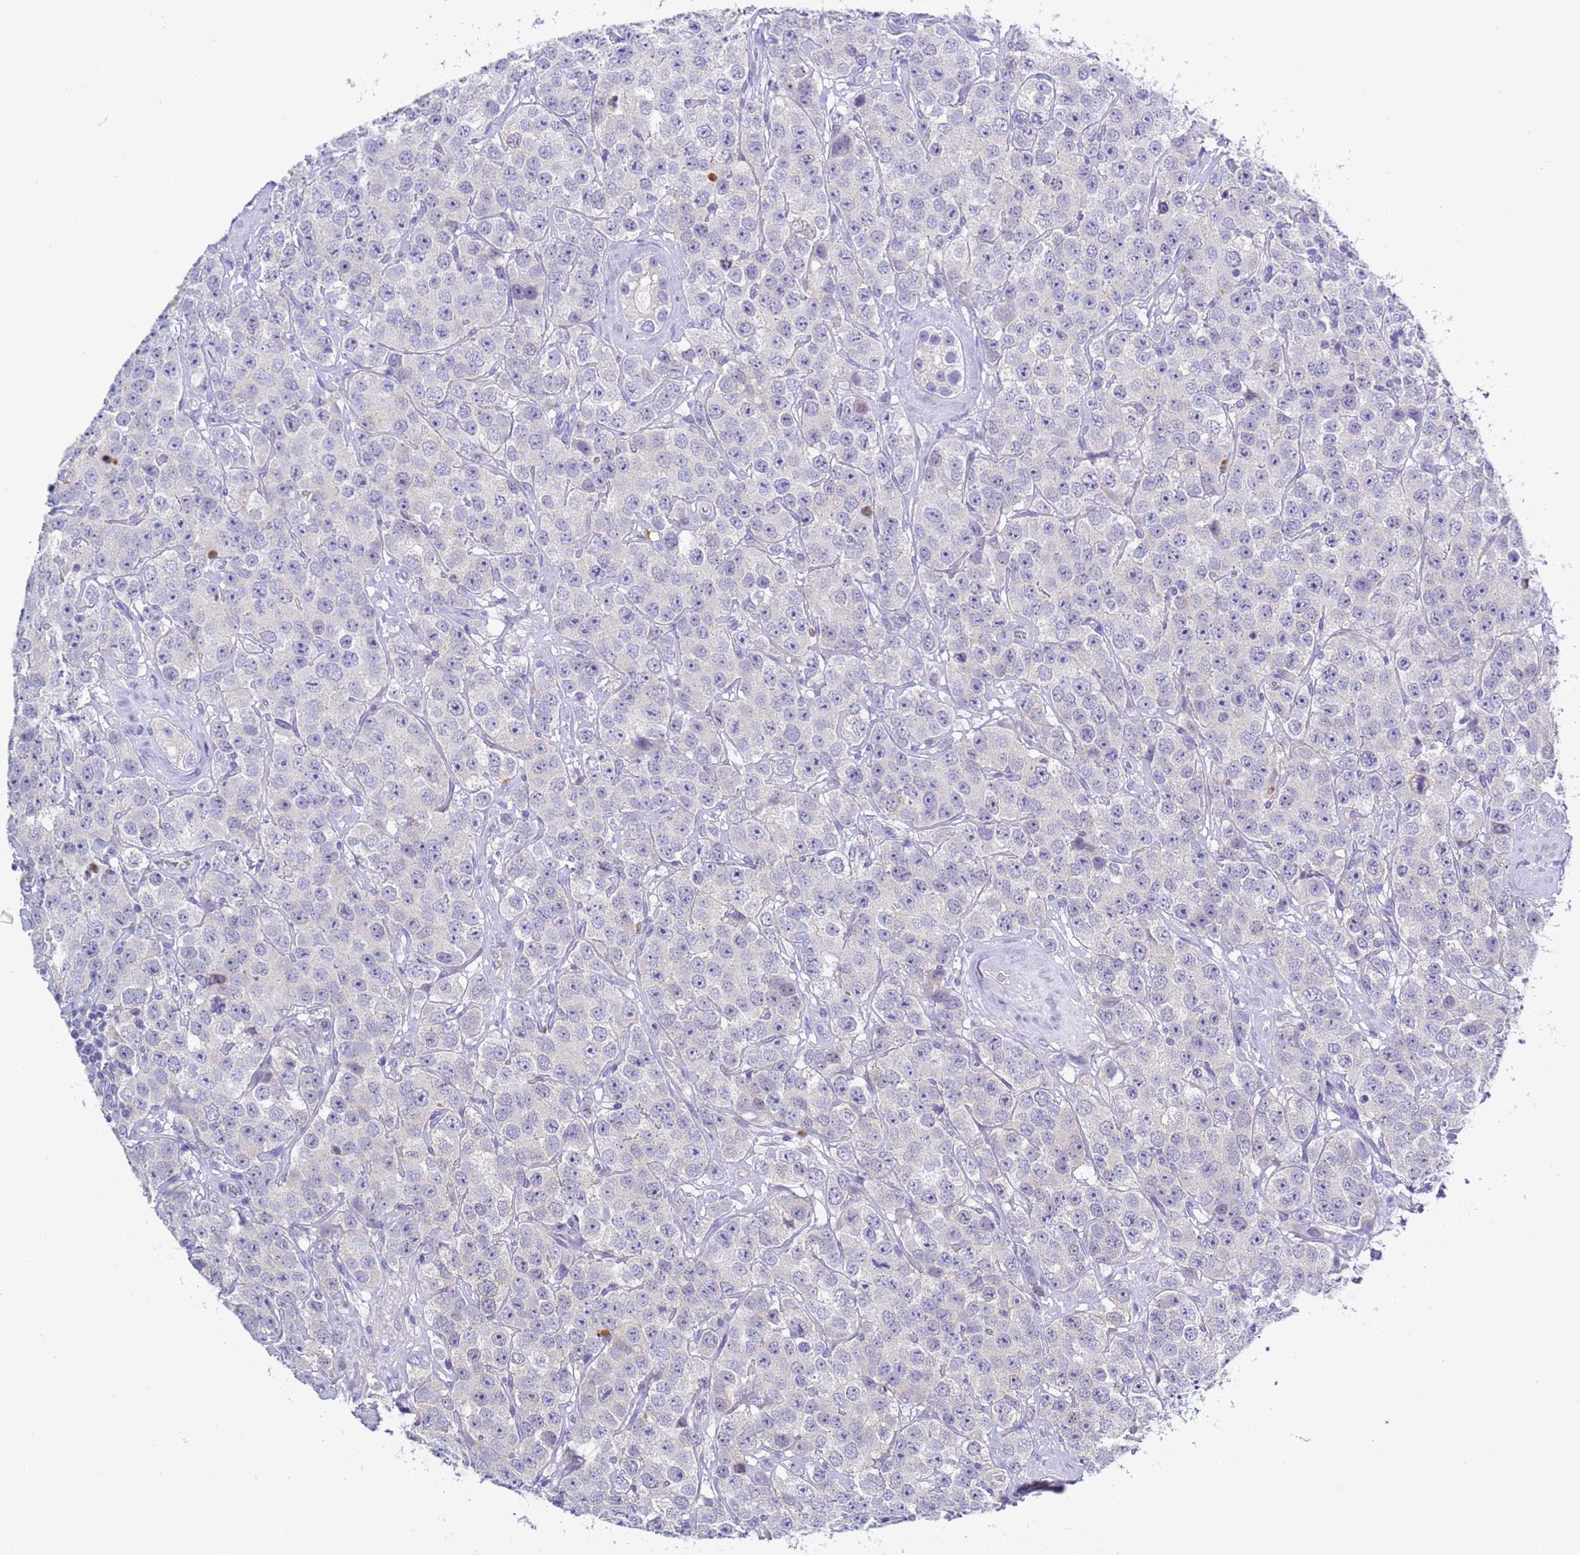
{"staining": {"intensity": "negative", "quantity": "none", "location": "none"}, "tissue": "testis cancer", "cell_type": "Tumor cells", "image_type": "cancer", "snomed": [{"axis": "morphology", "description": "Seminoma, NOS"}, {"axis": "topography", "description": "Testis"}], "caption": "Immunohistochemistry (IHC) micrograph of seminoma (testis) stained for a protein (brown), which demonstrates no expression in tumor cells.", "gene": "C4orf46", "patient": {"sex": "male", "age": 28}}